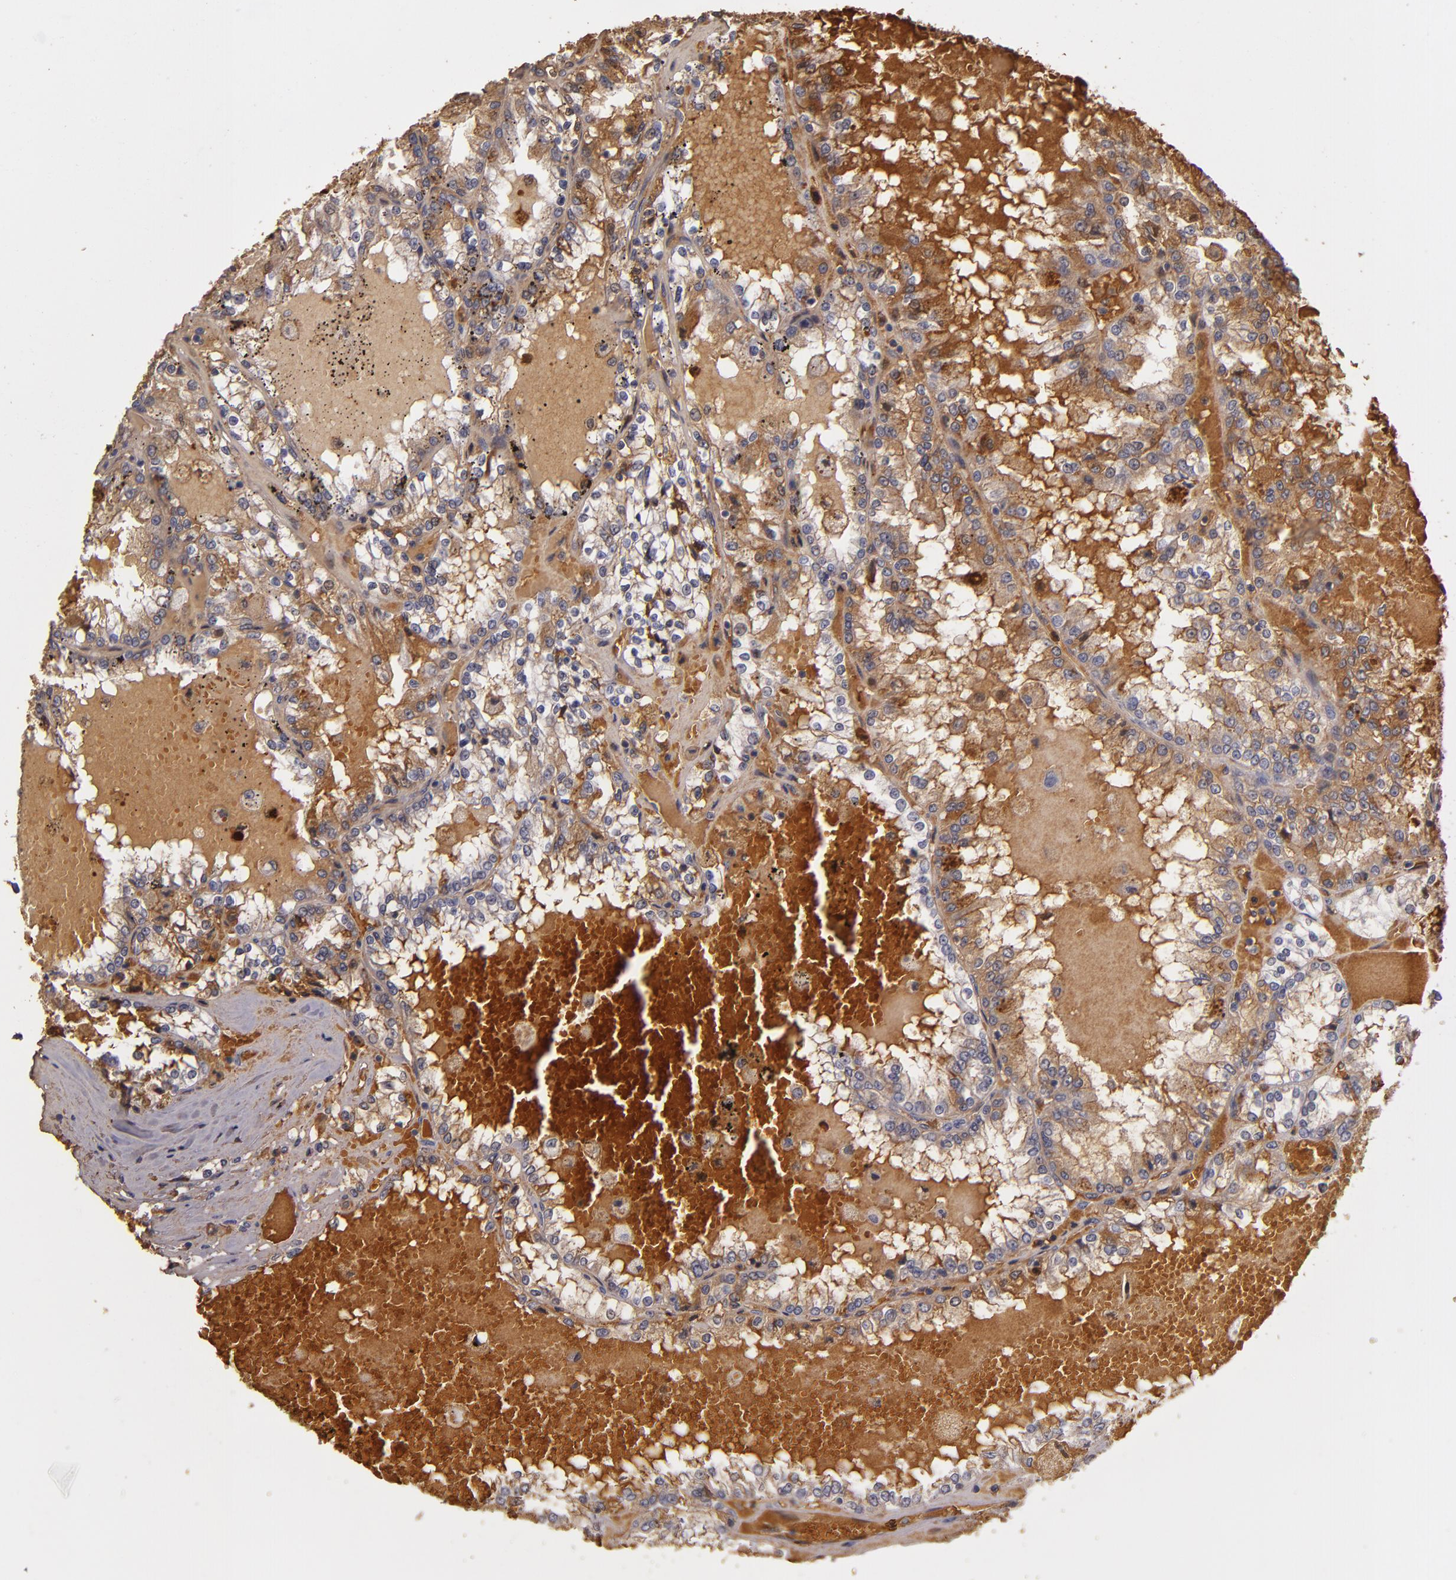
{"staining": {"intensity": "strong", "quantity": ">75%", "location": "cytoplasmic/membranous"}, "tissue": "renal cancer", "cell_type": "Tumor cells", "image_type": "cancer", "snomed": [{"axis": "morphology", "description": "Adenocarcinoma, NOS"}, {"axis": "topography", "description": "Kidney"}], "caption": "An immunohistochemistry (IHC) image of neoplastic tissue is shown. Protein staining in brown highlights strong cytoplasmic/membranous positivity in renal cancer within tumor cells.", "gene": "PTS", "patient": {"sex": "female", "age": 56}}